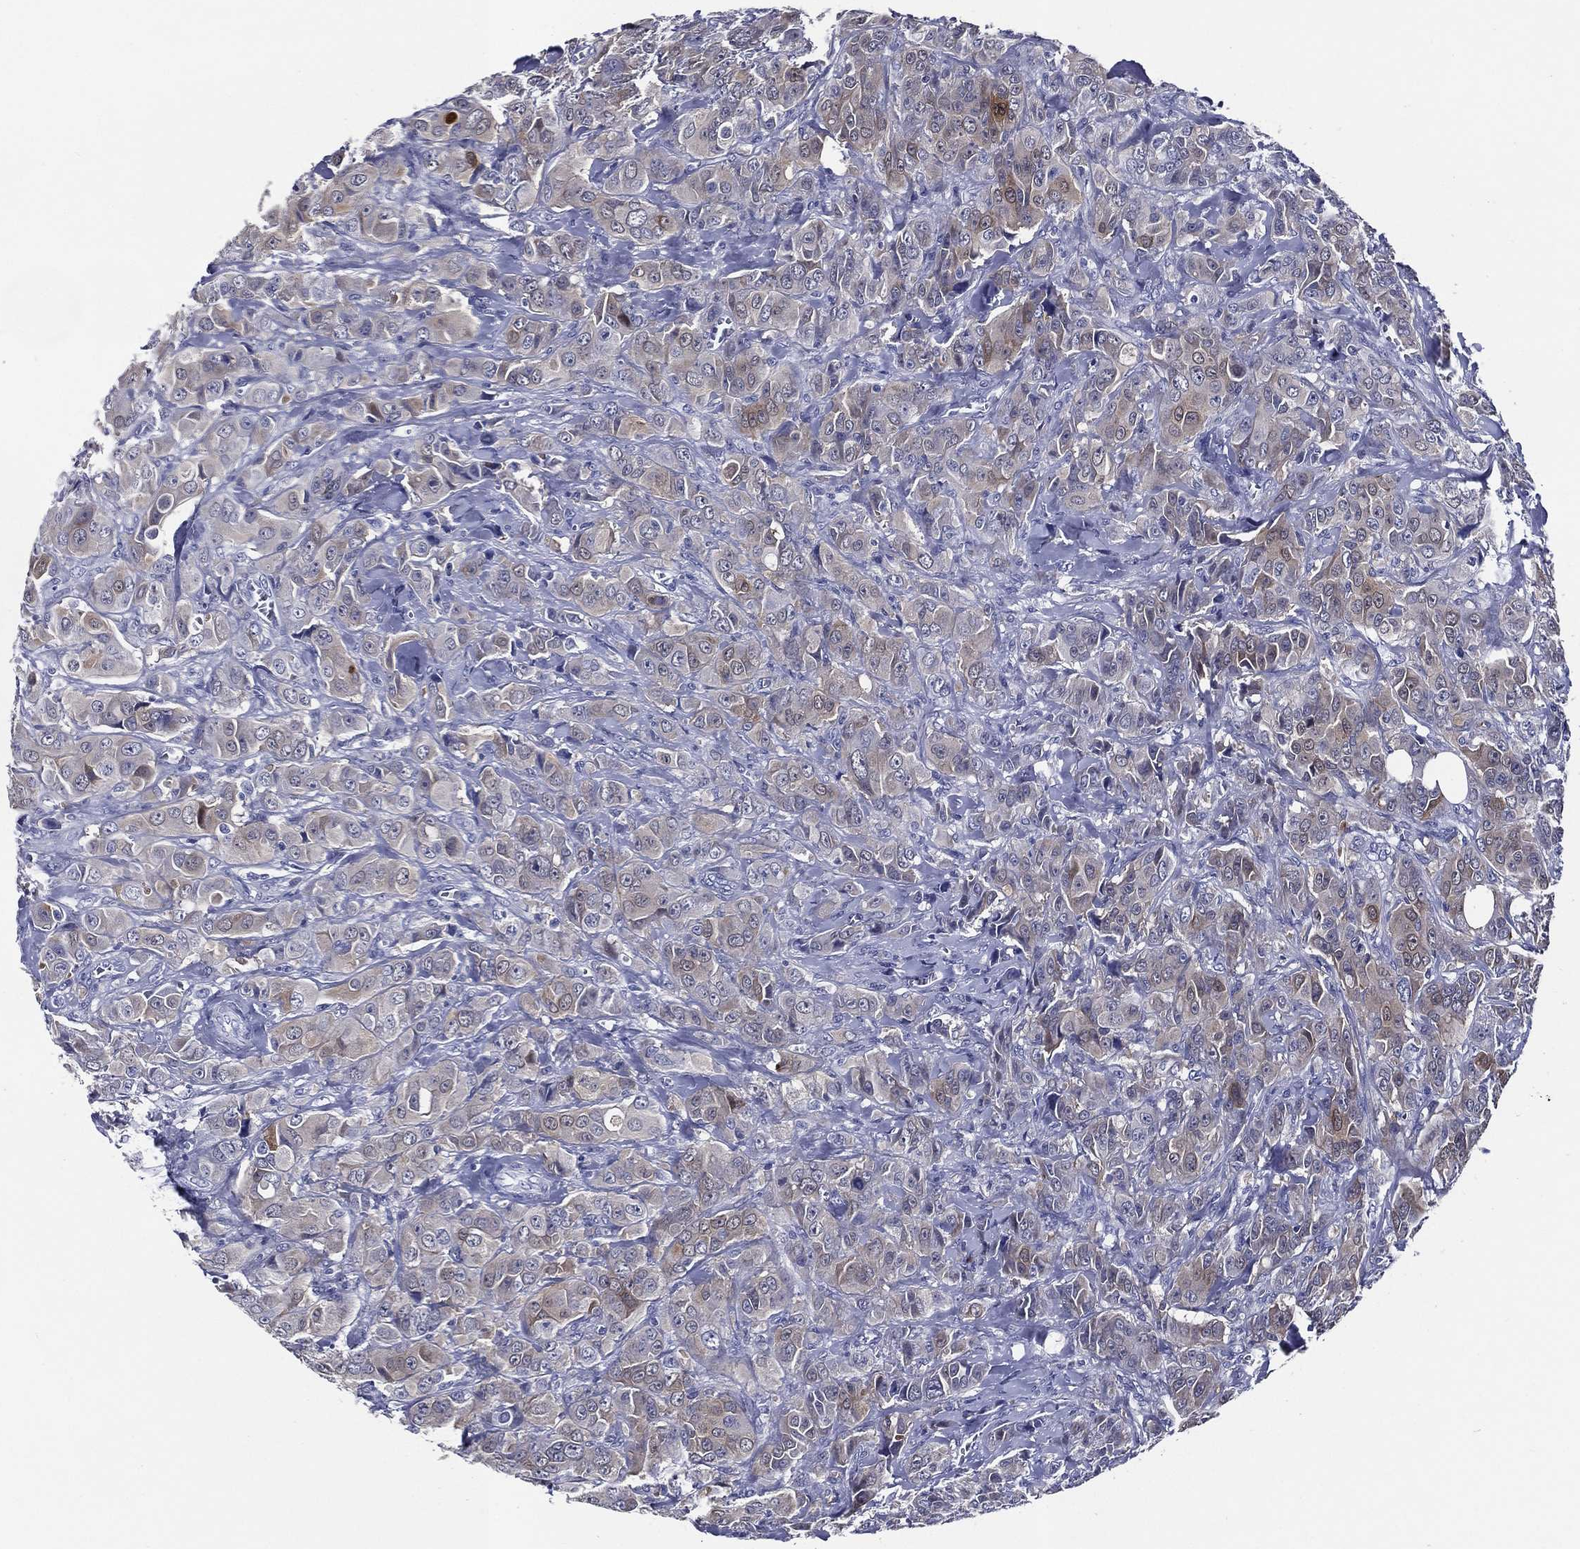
{"staining": {"intensity": "weak", "quantity": "<25%", "location": "cytoplasmic/membranous"}, "tissue": "breast cancer", "cell_type": "Tumor cells", "image_type": "cancer", "snomed": [{"axis": "morphology", "description": "Duct carcinoma"}, {"axis": "topography", "description": "Breast"}], "caption": "An IHC histopathology image of infiltrating ductal carcinoma (breast) is shown. There is no staining in tumor cells of infiltrating ductal carcinoma (breast).", "gene": "ACE2", "patient": {"sex": "female", "age": 43}}